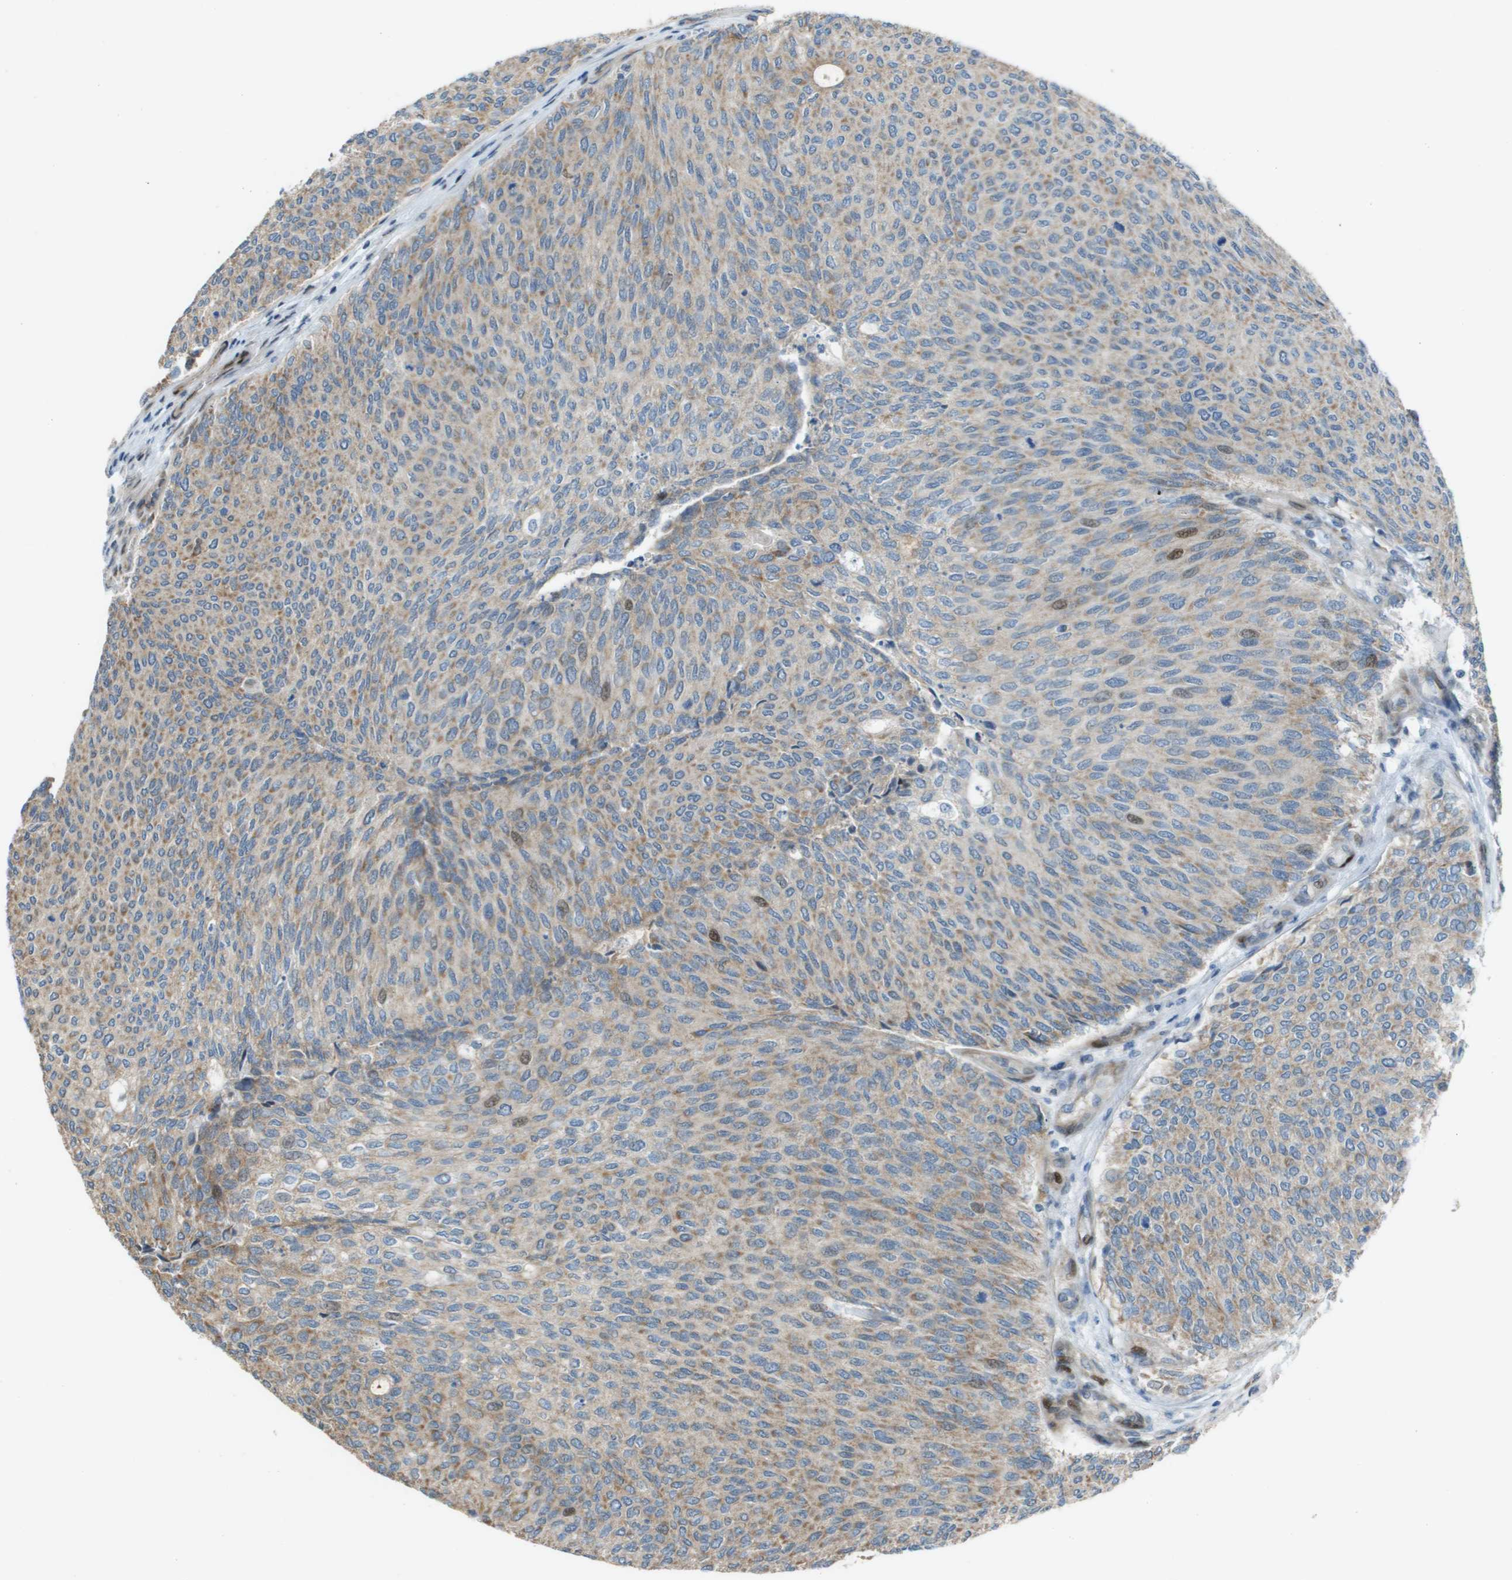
{"staining": {"intensity": "weak", "quantity": ">75%", "location": "cytoplasmic/membranous"}, "tissue": "urothelial cancer", "cell_type": "Tumor cells", "image_type": "cancer", "snomed": [{"axis": "morphology", "description": "Urothelial carcinoma, Low grade"}, {"axis": "topography", "description": "Urinary bladder"}], "caption": "Human low-grade urothelial carcinoma stained for a protein (brown) exhibits weak cytoplasmic/membranous positive staining in about >75% of tumor cells.", "gene": "MGAT3", "patient": {"sex": "female", "age": 79}}